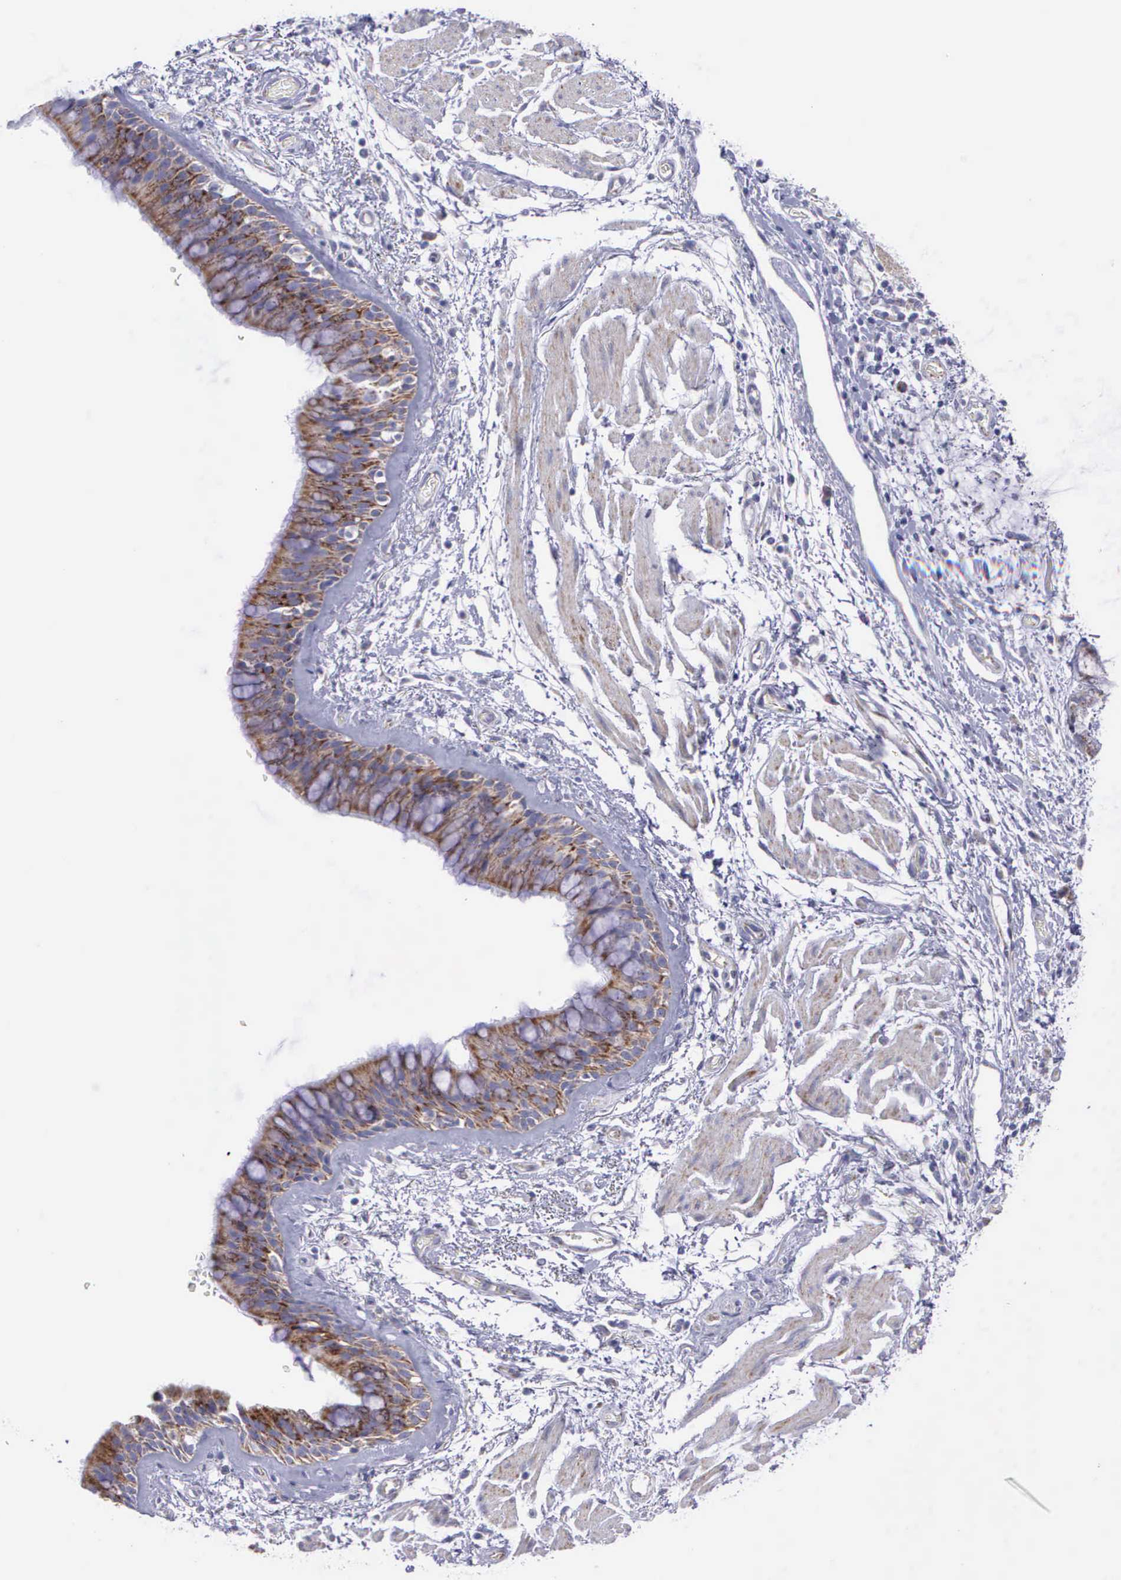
{"staining": {"intensity": "weak", "quantity": "25%-75%", "location": "cytoplasmic/membranous"}, "tissue": "bronchus", "cell_type": "Respiratory epithelial cells", "image_type": "normal", "snomed": [{"axis": "morphology", "description": "Normal tissue, NOS"}, {"axis": "topography", "description": "Bronchus"}, {"axis": "topography", "description": "Lung"}], "caption": "Immunohistochemistry of benign human bronchus shows low levels of weak cytoplasmic/membranous expression in approximately 25%-75% of respiratory epithelial cells. The protein is stained brown, and the nuclei are stained in blue (DAB IHC with brightfield microscopy, high magnification).", "gene": "SYNJ2BP", "patient": {"sex": "female", "age": 57}}